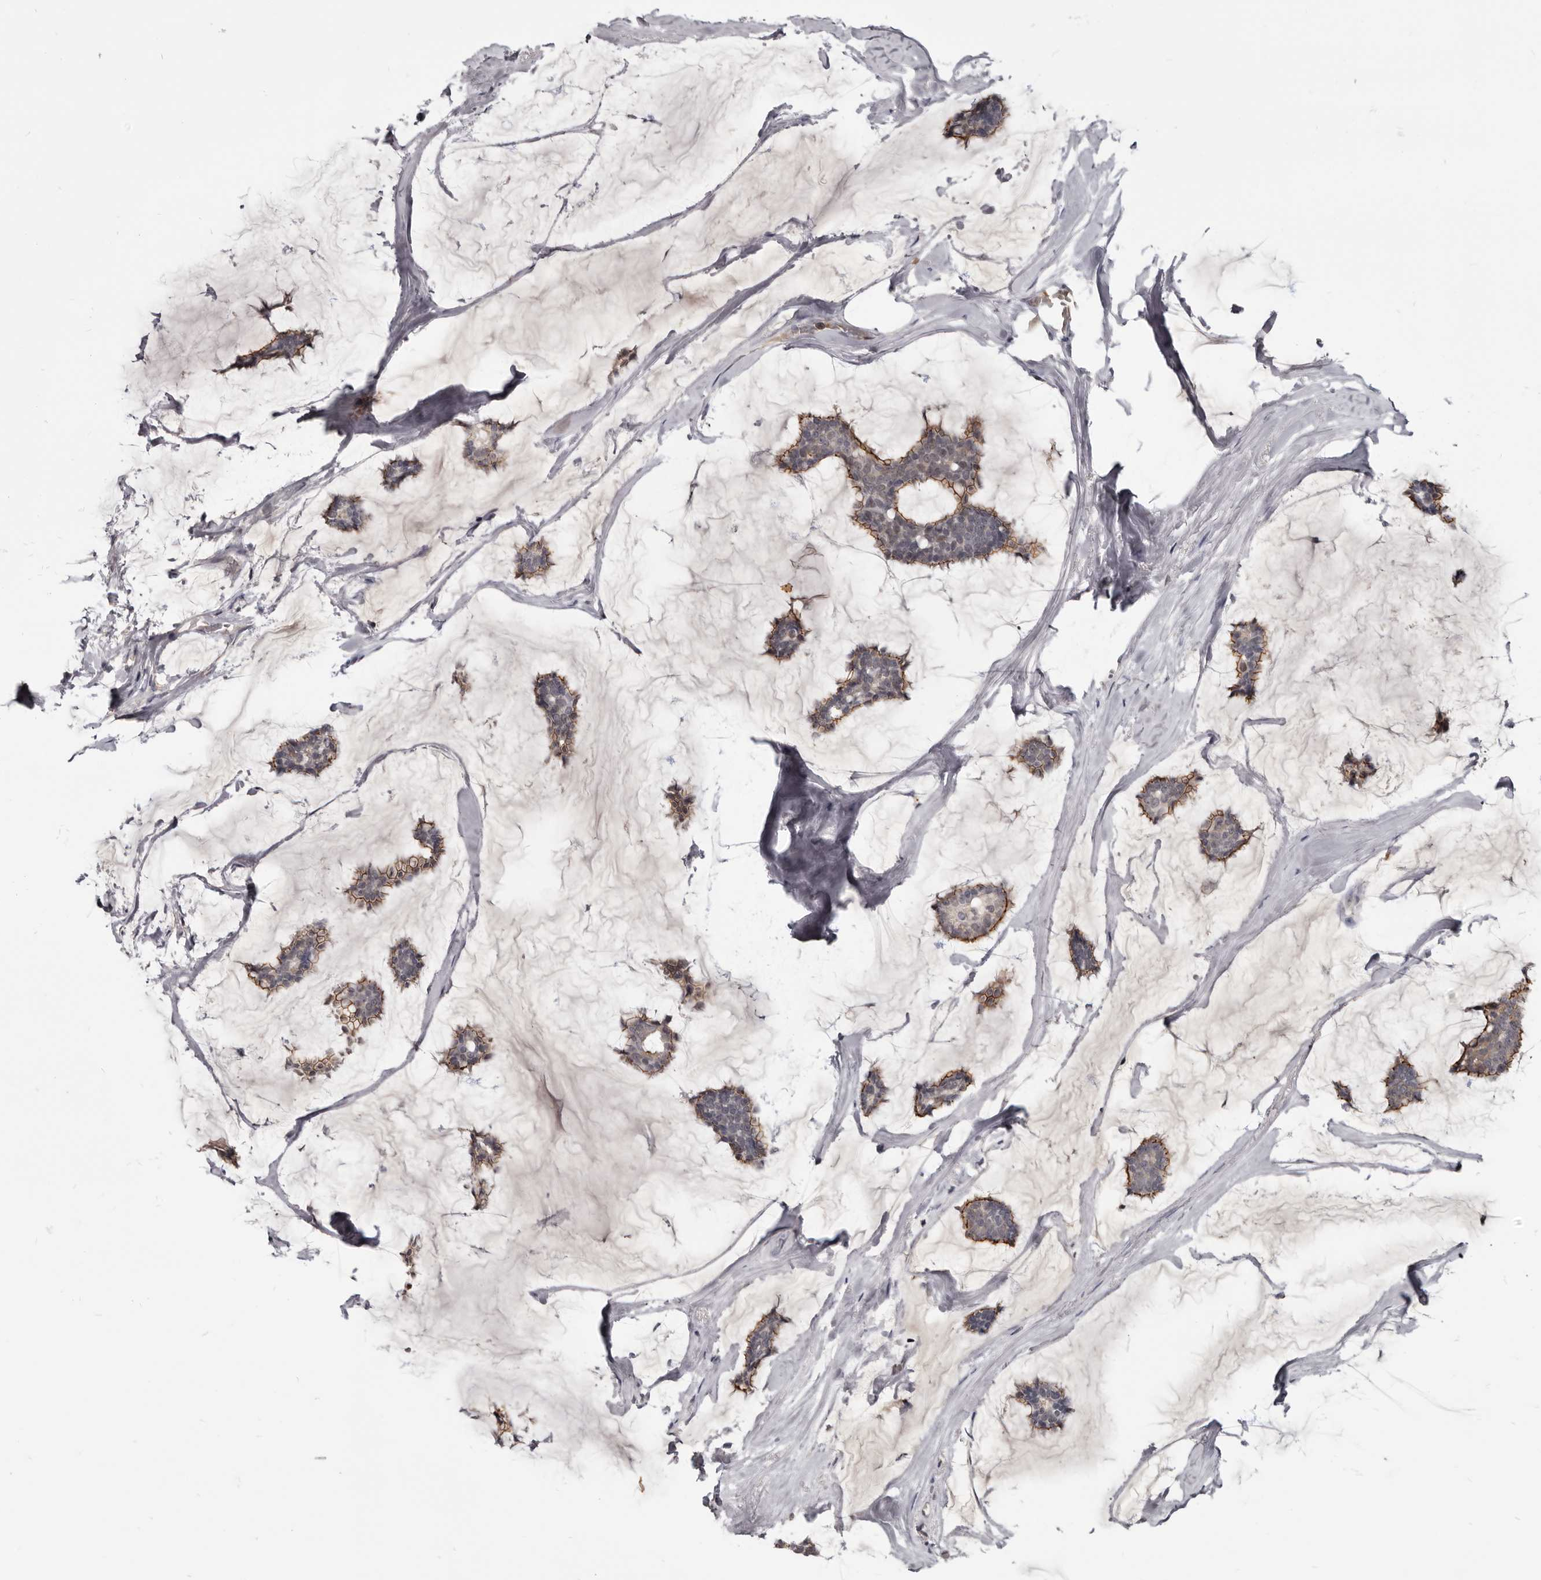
{"staining": {"intensity": "moderate", "quantity": "25%-75%", "location": "cytoplasmic/membranous"}, "tissue": "breast cancer", "cell_type": "Tumor cells", "image_type": "cancer", "snomed": [{"axis": "morphology", "description": "Duct carcinoma"}, {"axis": "topography", "description": "Breast"}], "caption": "Immunohistochemistry histopathology image of infiltrating ductal carcinoma (breast) stained for a protein (brown), which shows medium levels of moderate cytoplasmic/membranous positivity in approximately 25%-75% of tumor cells.", "gene": "CGN", "patient": {"sex": "female", "age": 93}}